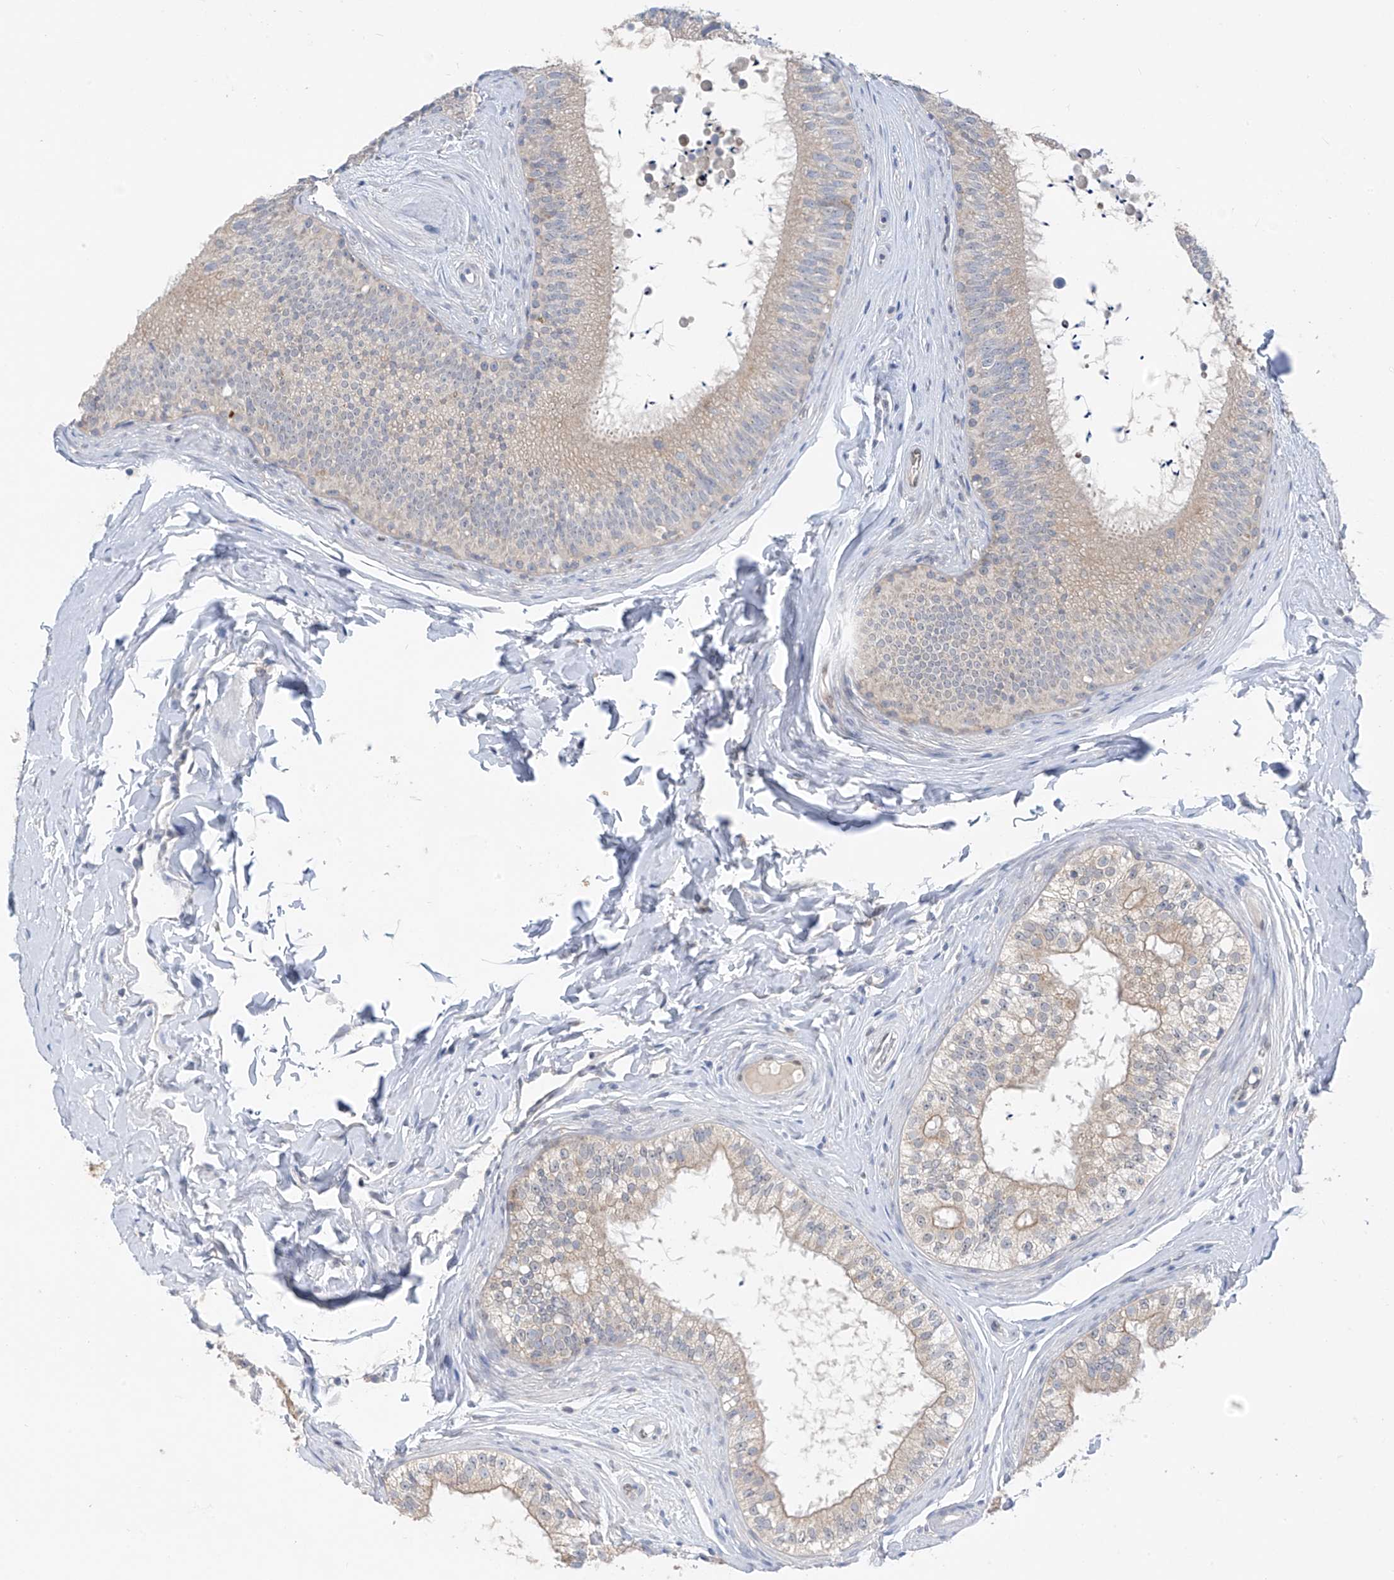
{"staining": {"intensity": "negative", "quantity": "none", "location": "none"}, "tissue": "epididymis", "cell_type": "Glandular cells", "image_type": "normal", "snomed": [{"axis": "morphology", "description": "Normal tissue, NOS"}, {"axis": "topography", "description": "Epididymis"}], "caption": "High power microscopy histopathology image of an IHC histopathology image of unremarkable epididymis, revealing no significant positivity in glandular cells. (DAB immunohistochemistry (IHC) with hematoxylin counter stain).", "gene": "RPL4", "patient": {"sex": "male", "age": 29}}